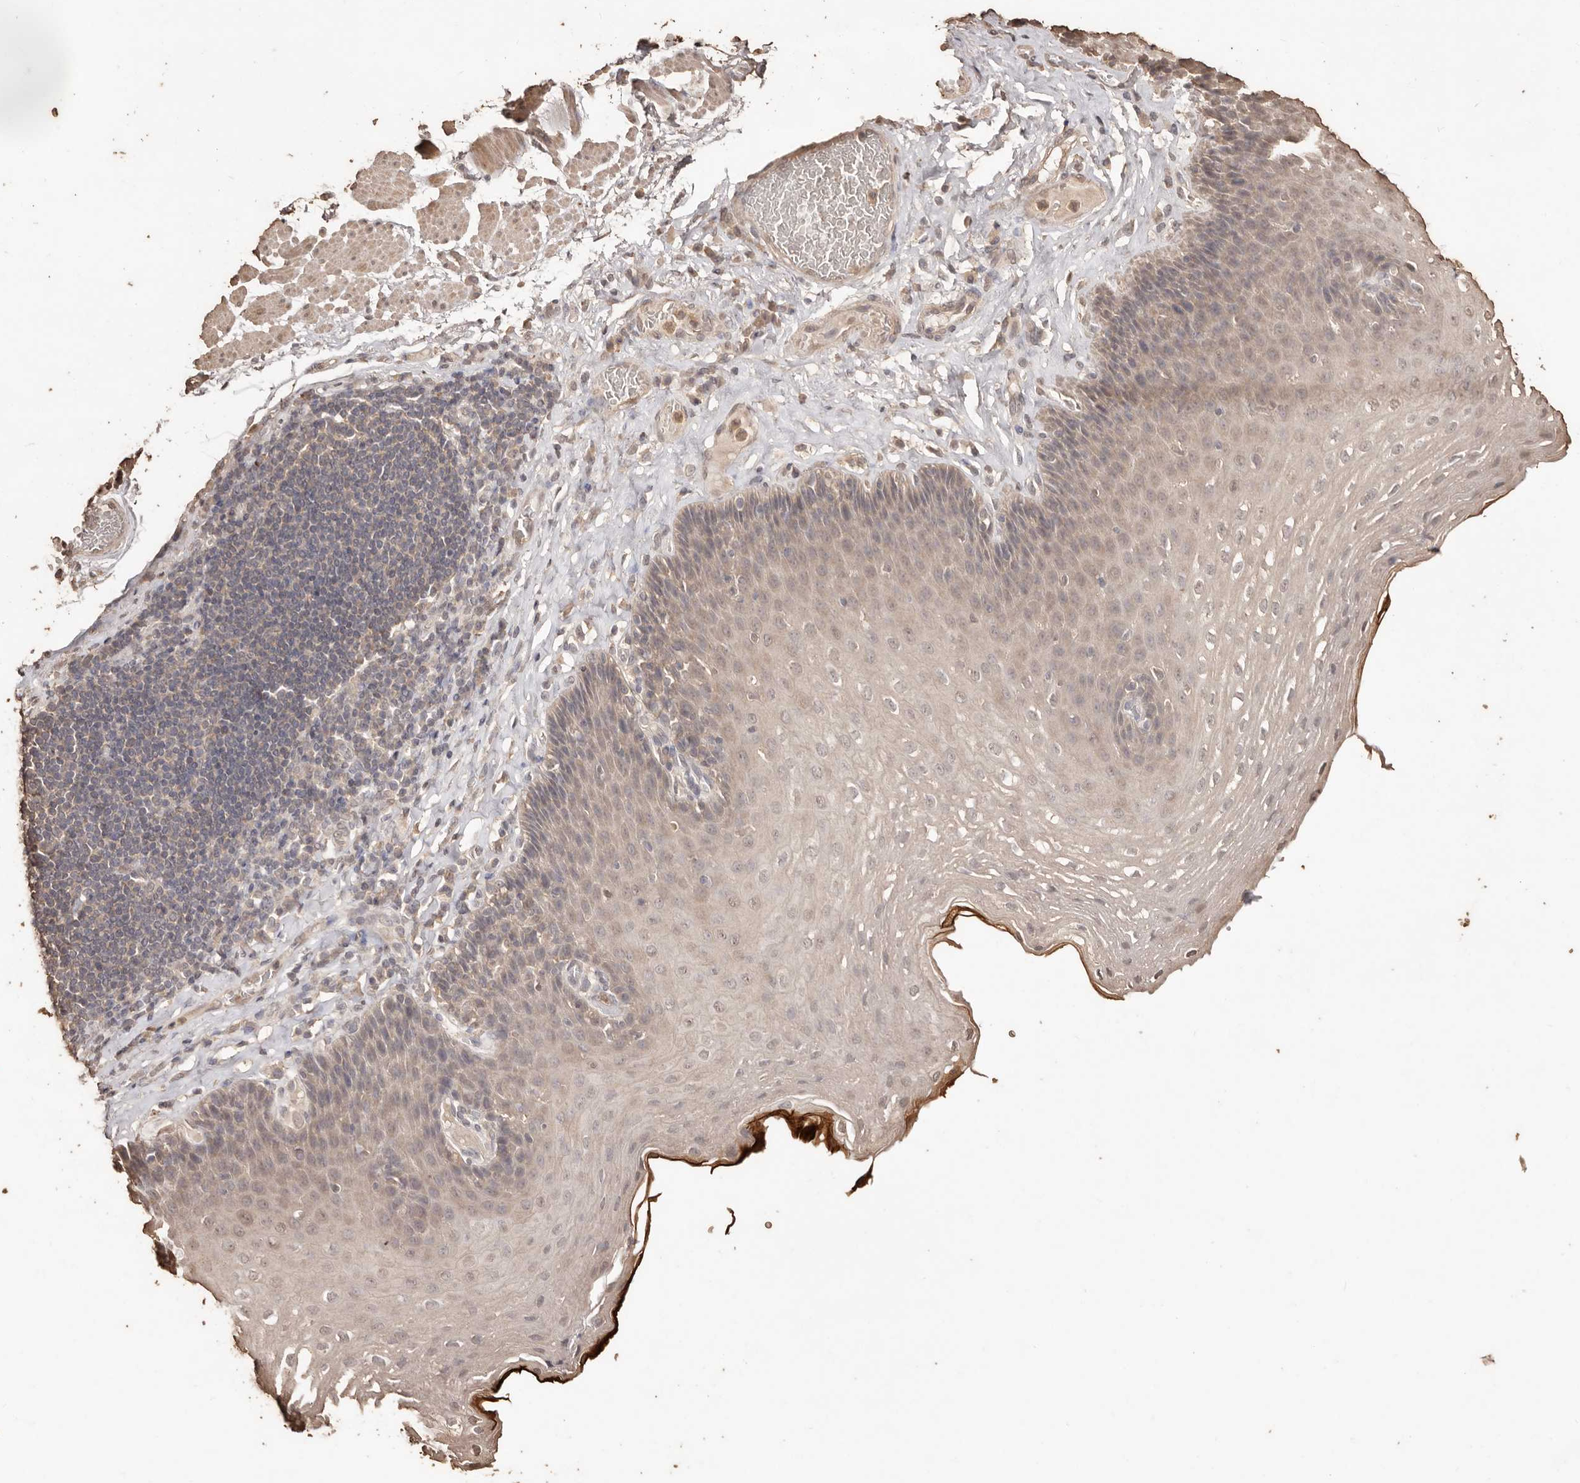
{"staining": {"intensity": "weak", "quantity": "25%-75%", "location": "cytoplasmic/membranous,nuclear"}, "tissue": "esophagus", "cell_type": "Squamous epithelial cells", "image_type": "normal", "snomed": [{"axis": "morphology", "description": "Normal tissue, NOS"}, {"axis": "topography", "description": "Esophagus"}], "caption": "A high-resolution photomicrograph shows immunohistochemistry staining of normal esophagus, which displays weak cytoplasmic/membranous,nuclear expression in approximately 25%-75% of squamous epithelial cells. The staining is performed using DAB (3,3'-diaminobenzidine) brown chromogen to label protein expression. The nuclei are counter-stained blue using hematoxylin.", "gene": "PKDCC", "patient": {"sex": "female", "age": 66}}